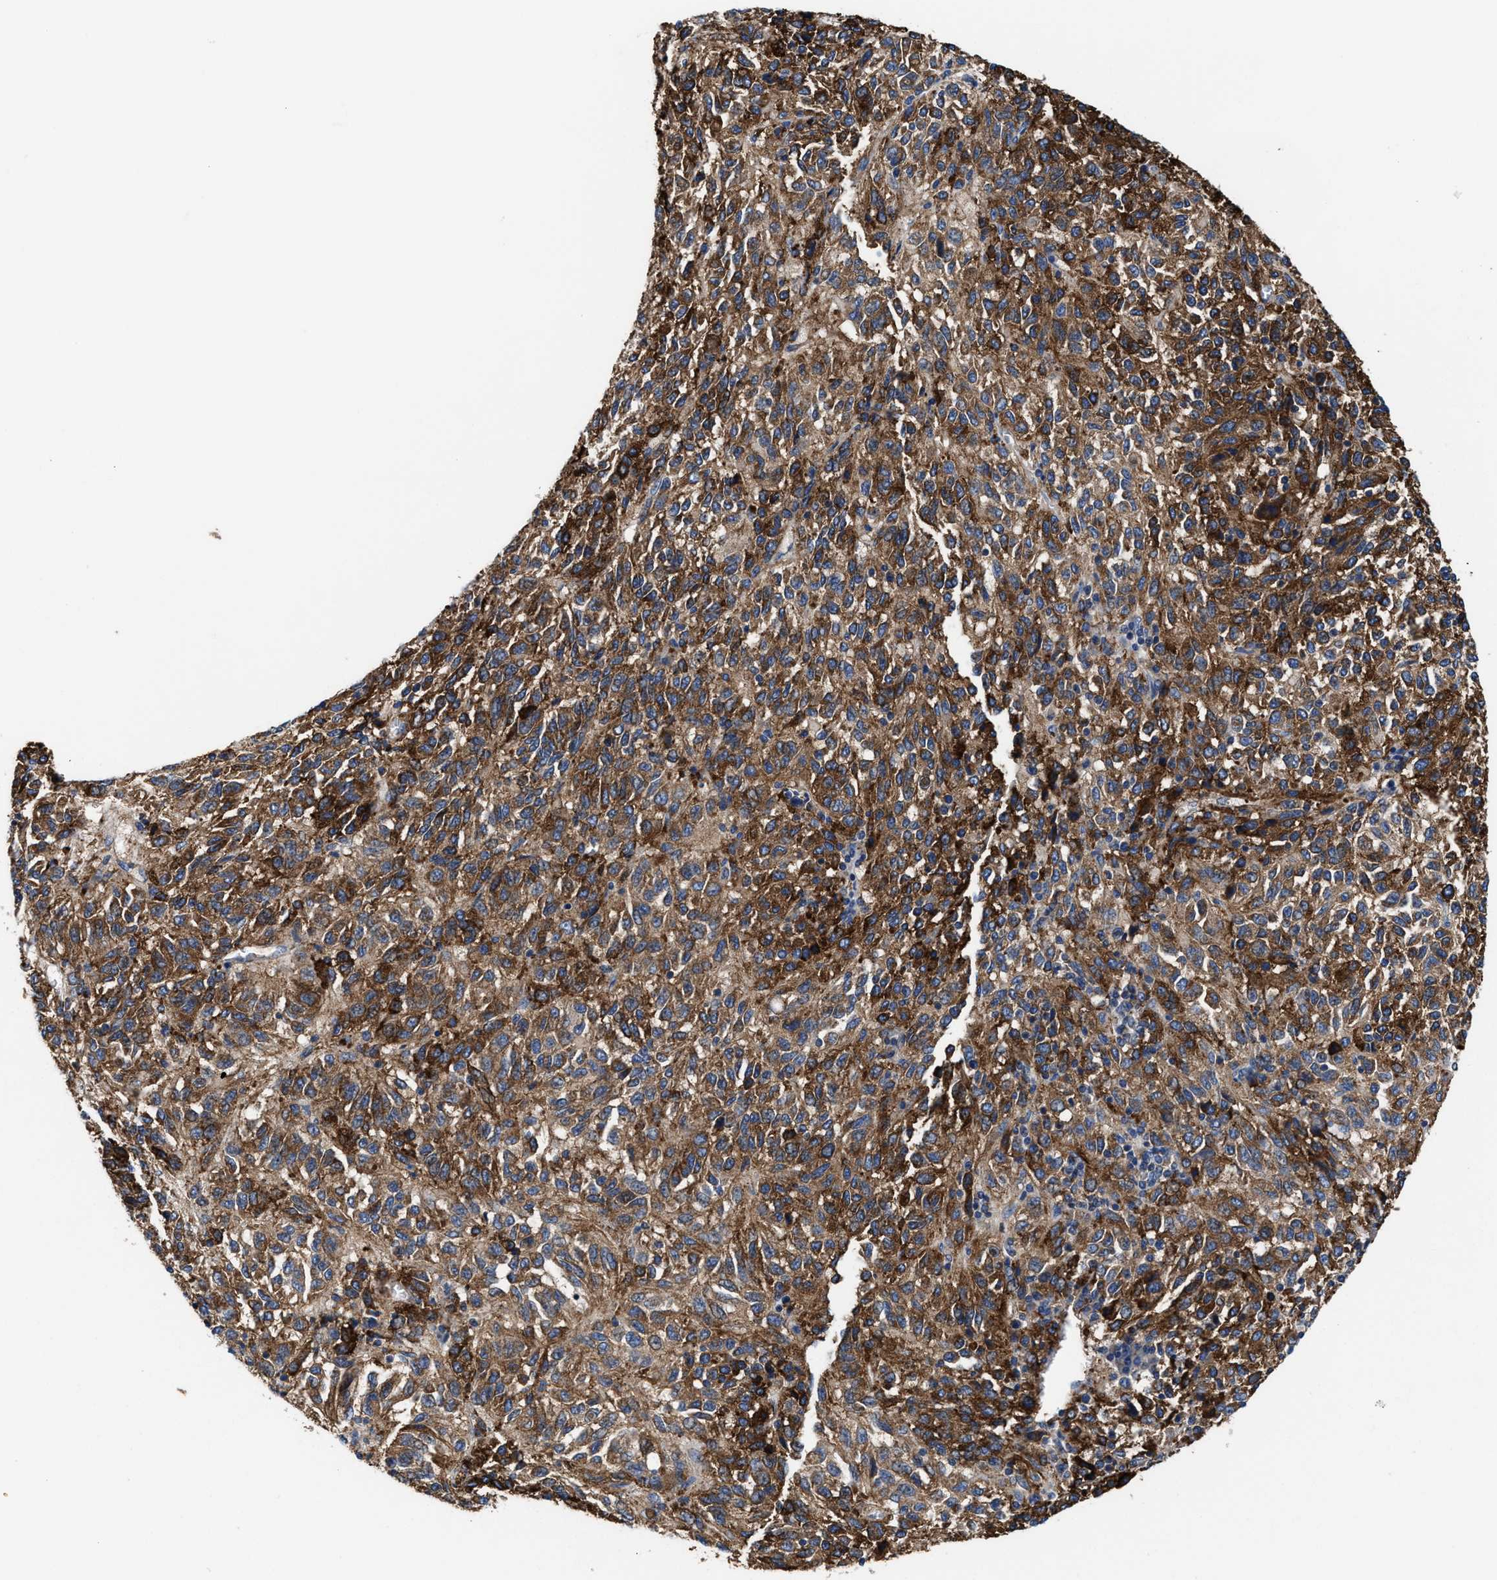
{"staining": {"intensity": "strong", "quantity": ">75%", "location": "cytoplasmic/membranous"}, "tissue": "melanoma", "cell_type": "Tumor cells", "image_type": "cancer", "snomed": [{"axis": "morphology", "description": "Malignant melanoma, Metastatic site"}, {"axis": "topography", "description": "Lung"}], "caption": "The photomicrograph displays immunohistochemical staining of malignant melanoma (metastatic site). There is strong cytoplasmic/membranous expression is identified in approximately >75% of tumor cells.", "gene": "TMEM30A", "patient": {"sex": "male", "age": 64}}